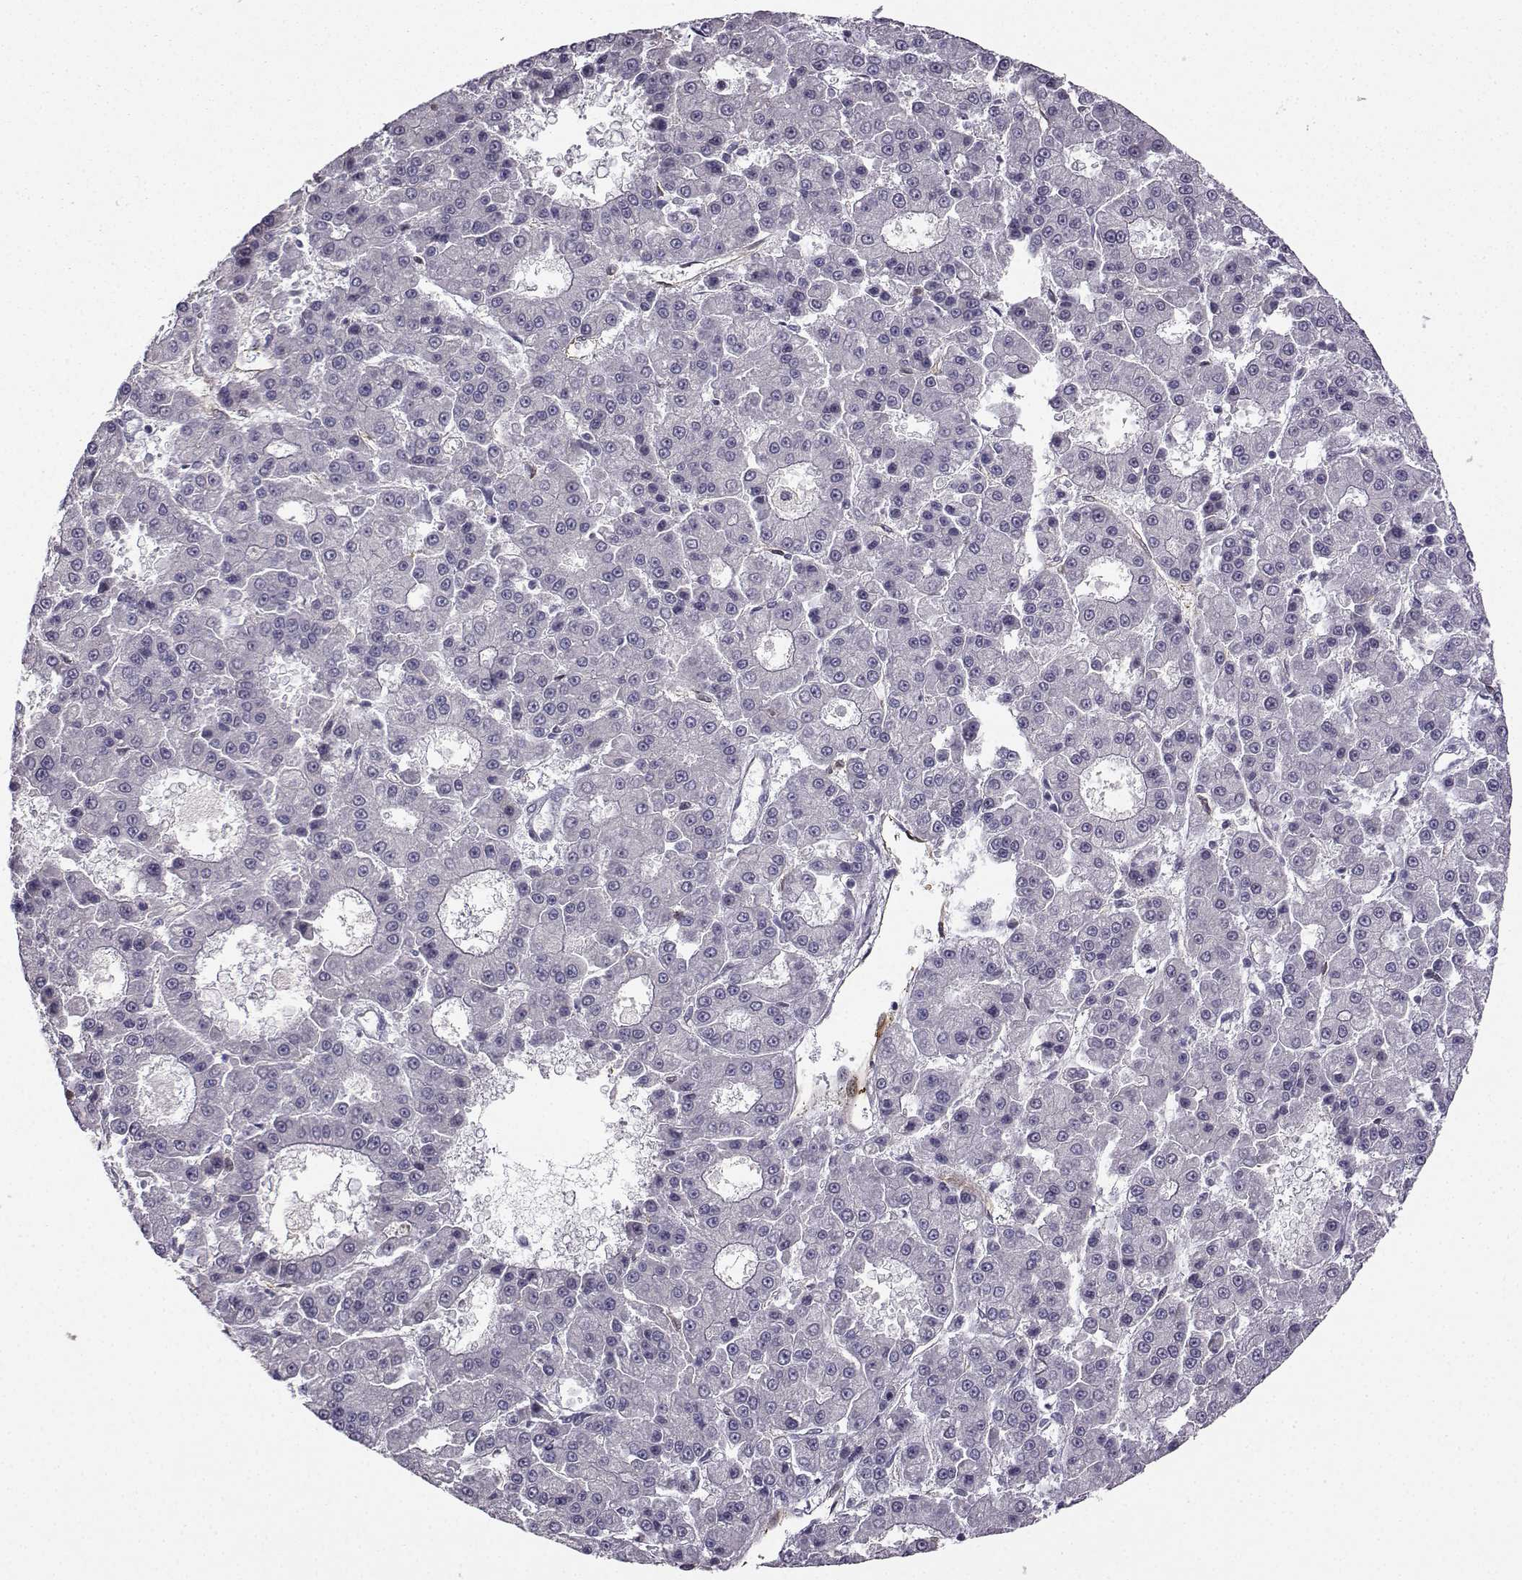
{"staining": {"intensity": "negative", "quantity": "none", "location": "none"}, "tissue": "liver cancer", "cell_type": "Tumor cells", "image_type": "cancer", "snomed": [{"axis": "morphology", "description": "Carcinoma, Hepatocellular, NOS"}, {"axis": "topography", "description": "Liver"}], "caption": "An IHC histopathology image of liver hepatocellular carcinoma is shown. There is no staining in tumor cells of liver hepatocellular carcinoma. Brightfield microscopy of immunohistochemistry stained with DAB (brown) and hematoxylin (blue), captured at high magnification.", "gene": "NQO1", "patient": {"sex": "male", "age": 70}}